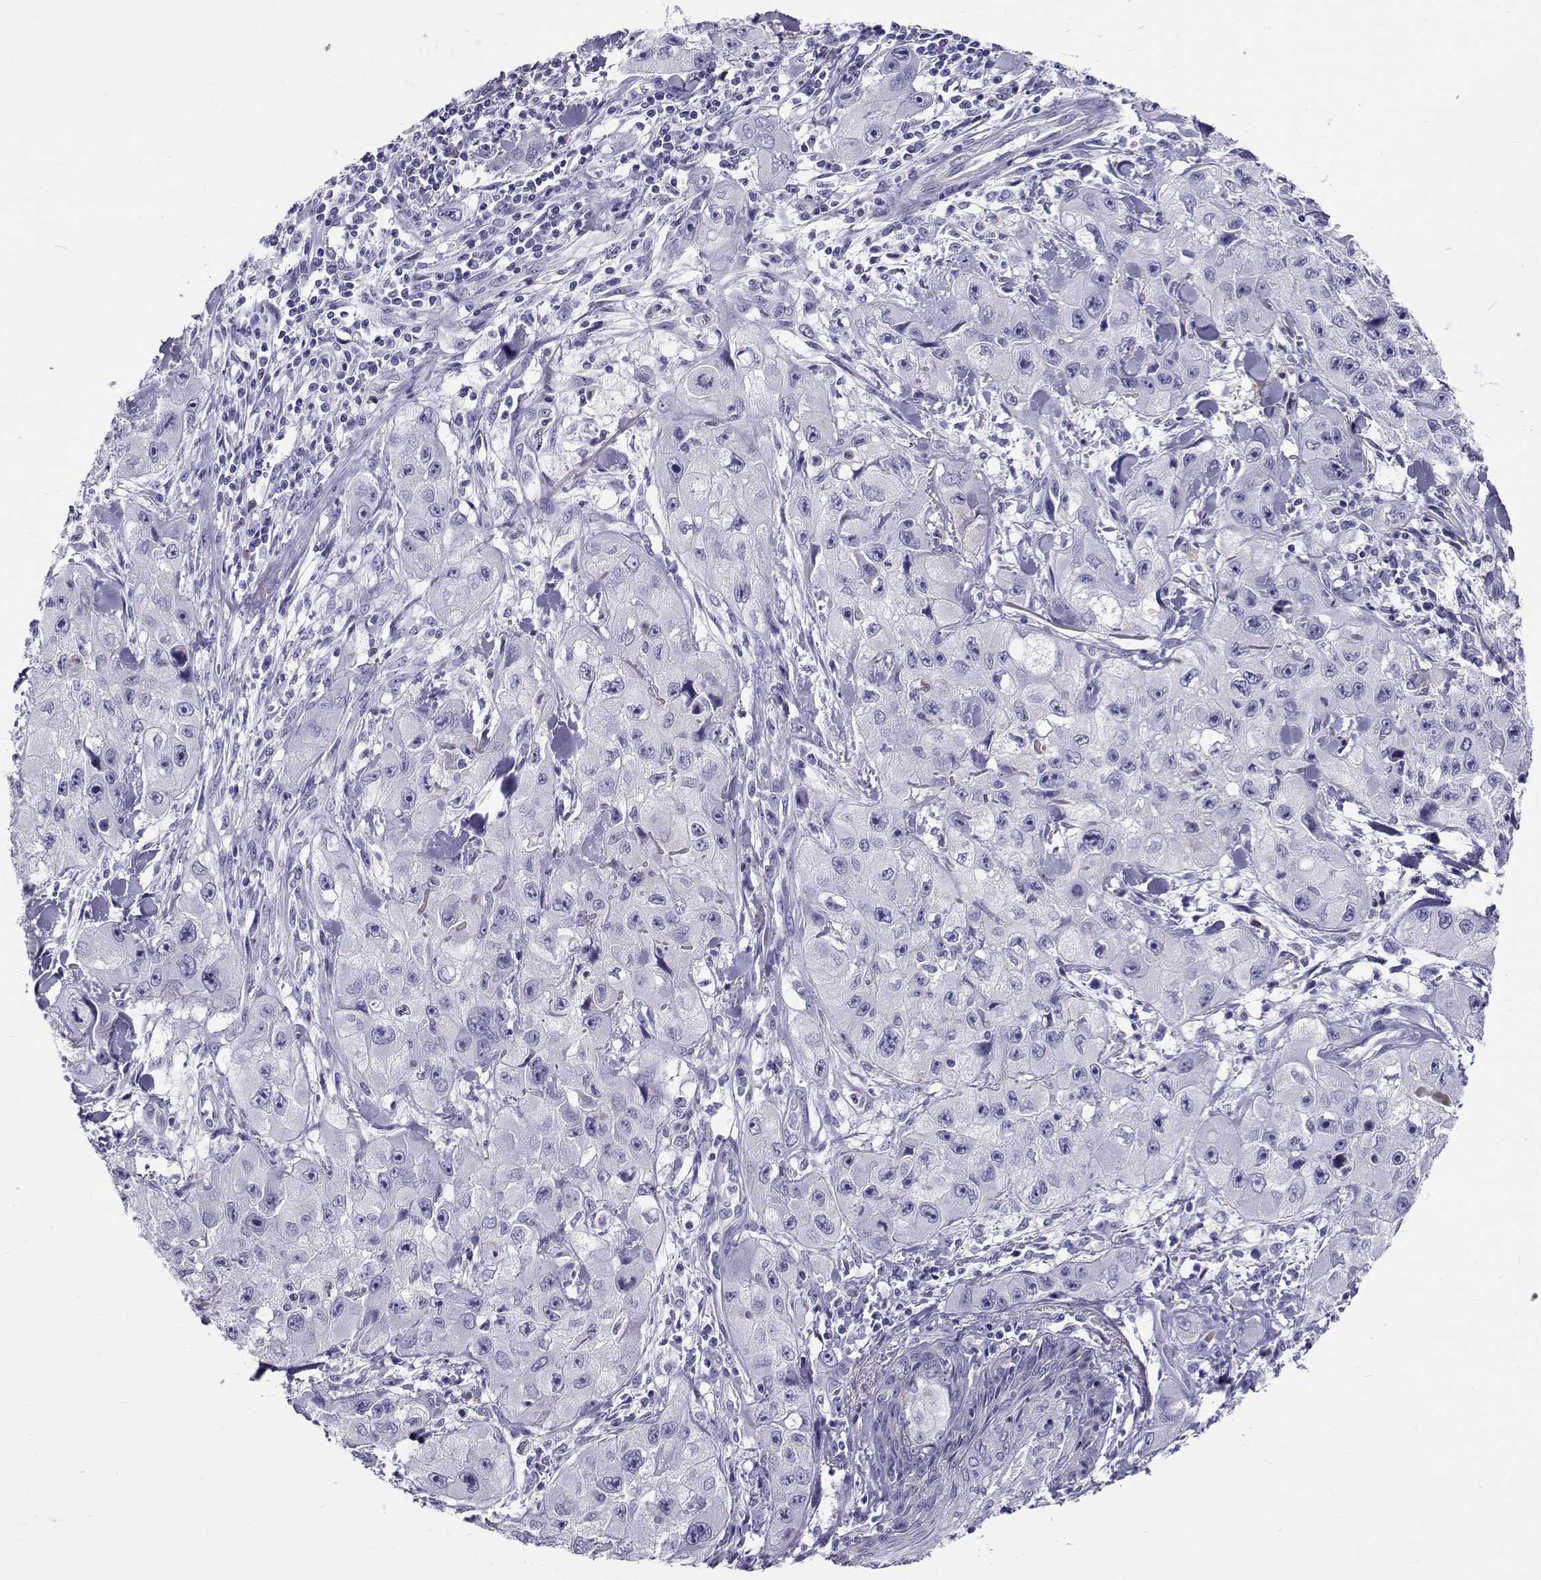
{"staining": {"intensity": "negative", "quantity": "none", "location": "none"}, "tissue": "skin cancer", "cell_type": "Tumor cells", "image_type": "cancer", "snomed": [{"axis": "morphology", "description": "Squamous cell carcinoma, NOS"}, {"axis": "topography", "description": "Skin"}, {"axis": "topography", "description": "Subcutis"}], "caption": "Squamous cell carcinoma (skin) was stained to show a protein in brown. There is no significant positivity in tumor cells.", "gene": "IGSF1", "patient": {"sex": "male", "age": 73}}